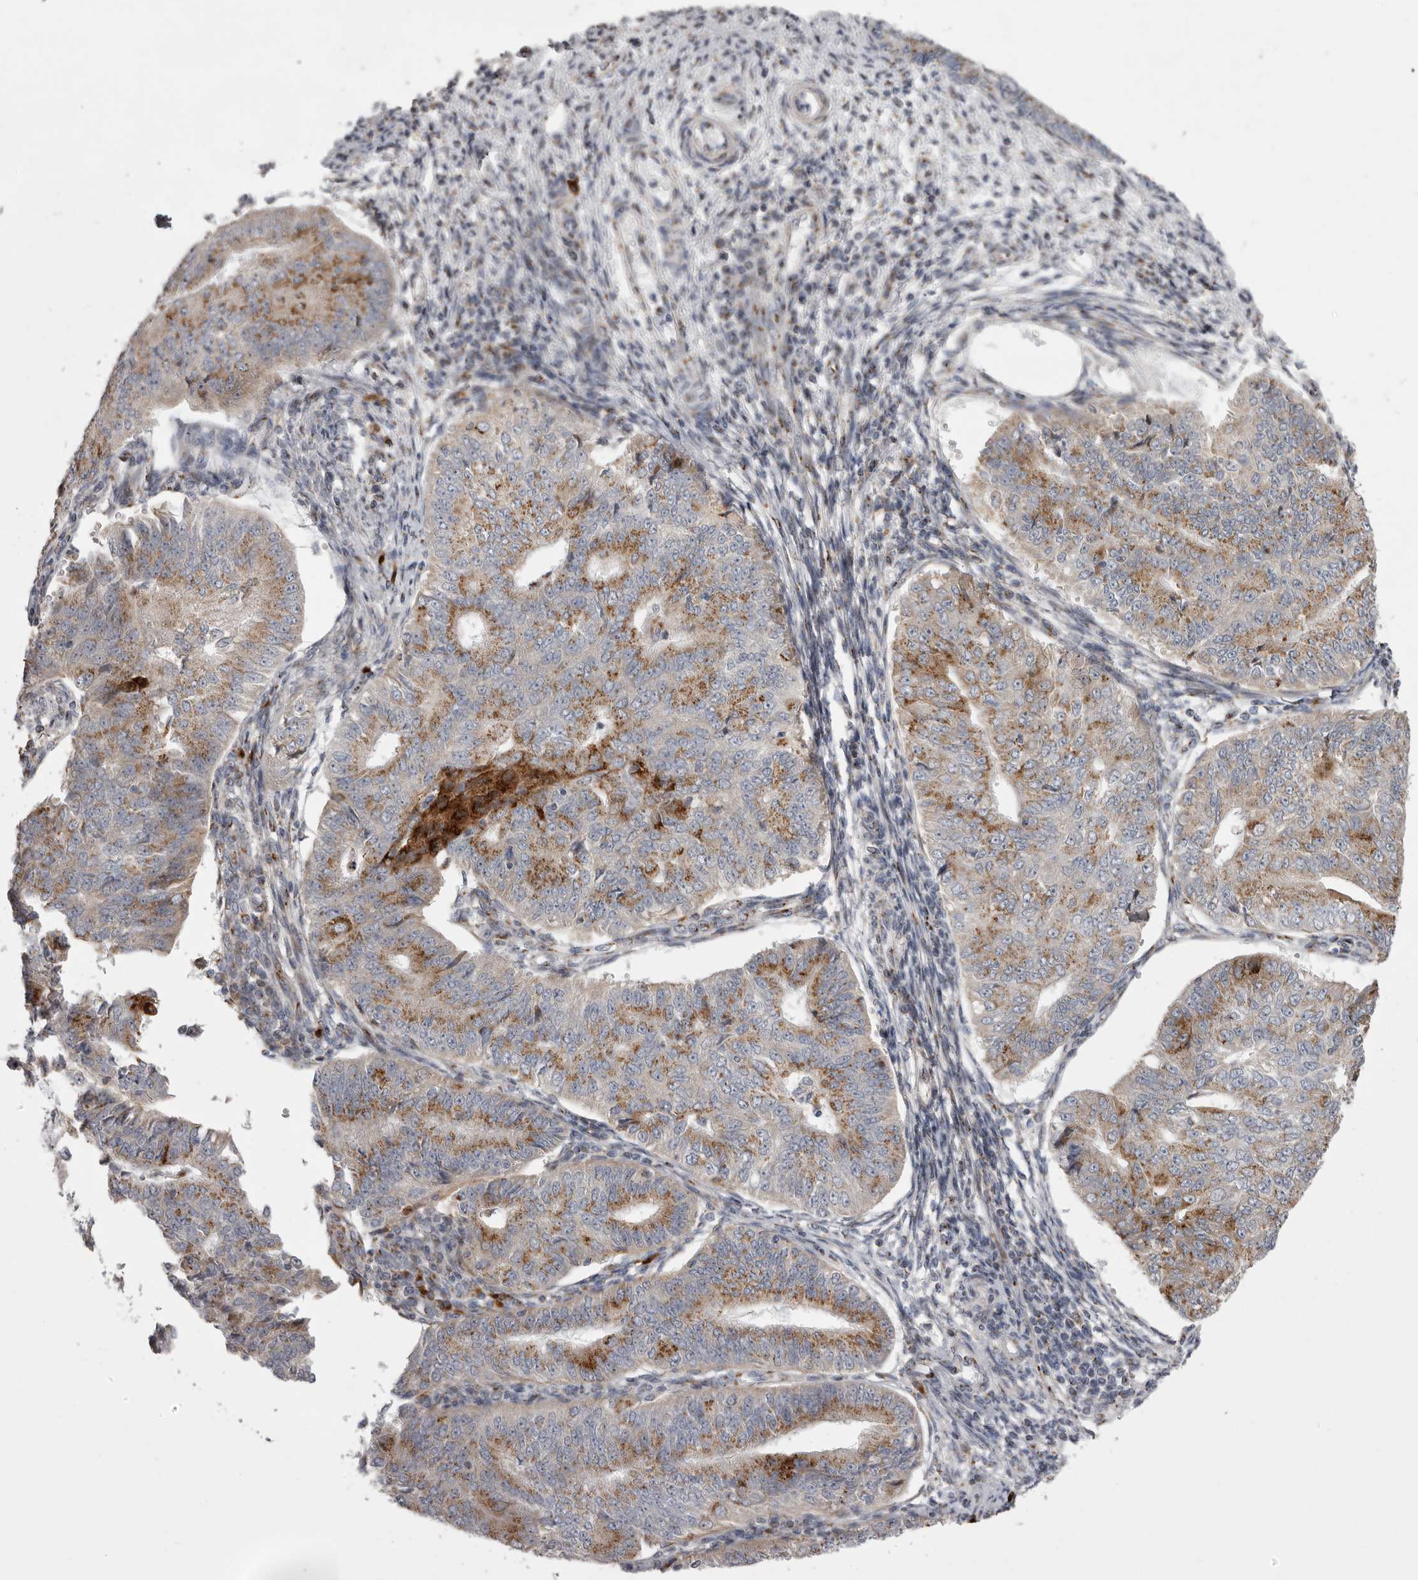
{"staining": {"intensity": "moderate", "quantity": ">75%", "location": "cytoplasmic/membranous"}, "tissue": "endometrial cancer", "cell_type": "Tumor cells", "image_type": "cancer", "snomed": [{"axis": "morphology", "description": "Adenocarcinoma, NOS"}, {"axis": "topography", "description": "Endometrium"}], "caption": "This histopathology image reveals immunohistochemistry (IHC) staining of endometrial cancer (adenocarcinoma), with medium moderate cytoplasmic/membranous staining in about >75% of tumor cells.", "gene": "WDR47", "patient": {"sex": "female", "age": 32}}